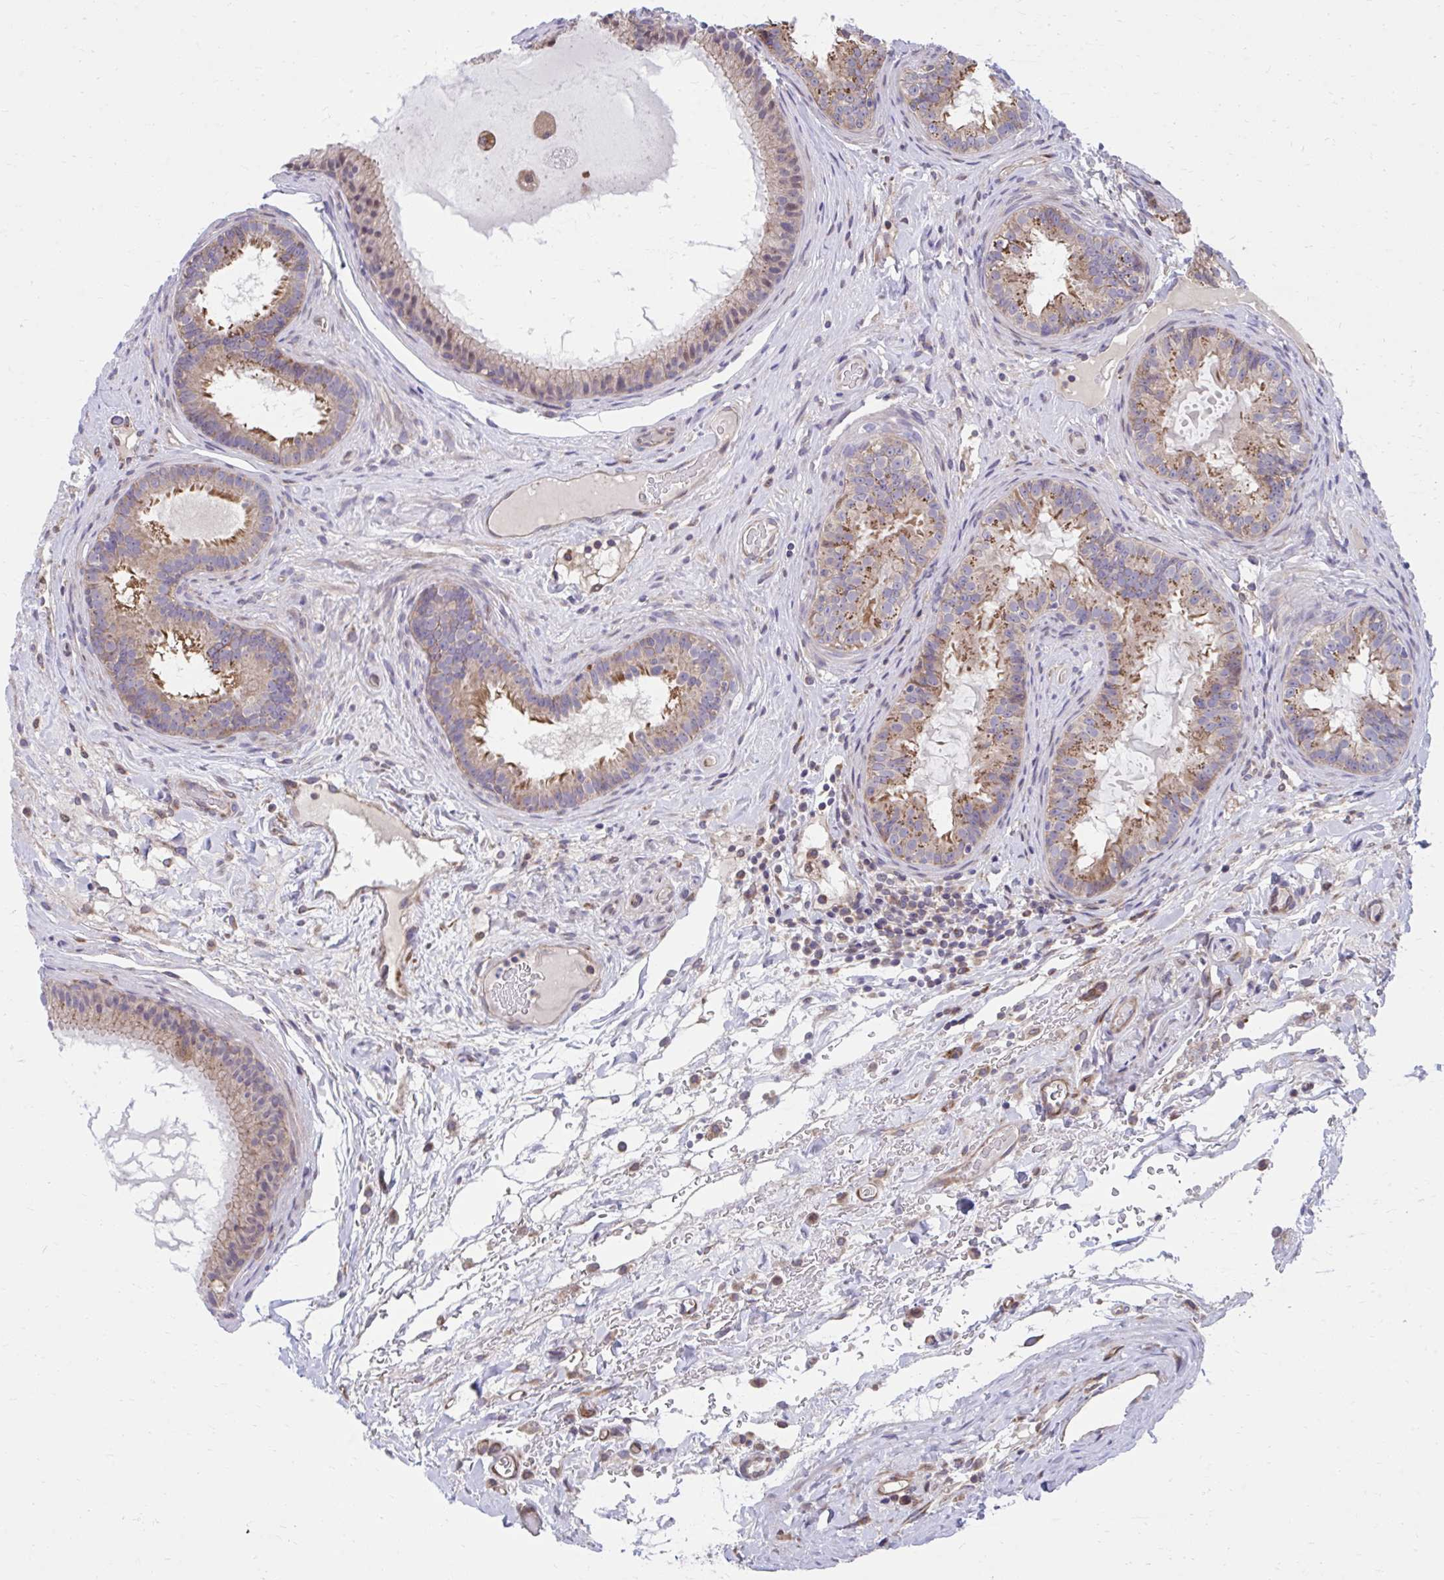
{"staining": {"intensity": "moderate", "quantity": "25%-75%", "location": "cytoplasmic/membranous"}, "tissue": "epididymis", "cell_type": "Glandular cells", "image_type": "normal", "snomed": [{"axis": "morphology", "description": "Normal tissue, NOS"}, {"axis": "topography", "description": "Epididymis"}], "caption": "Benign epididymis demonstrates moderate cytoplasmic/membranous staining in about 25%-75% of glandular cells, visualized by immunohistochemistry.", "gene": "ZNF778", "patient": {"sex": "male", "age": 23}}